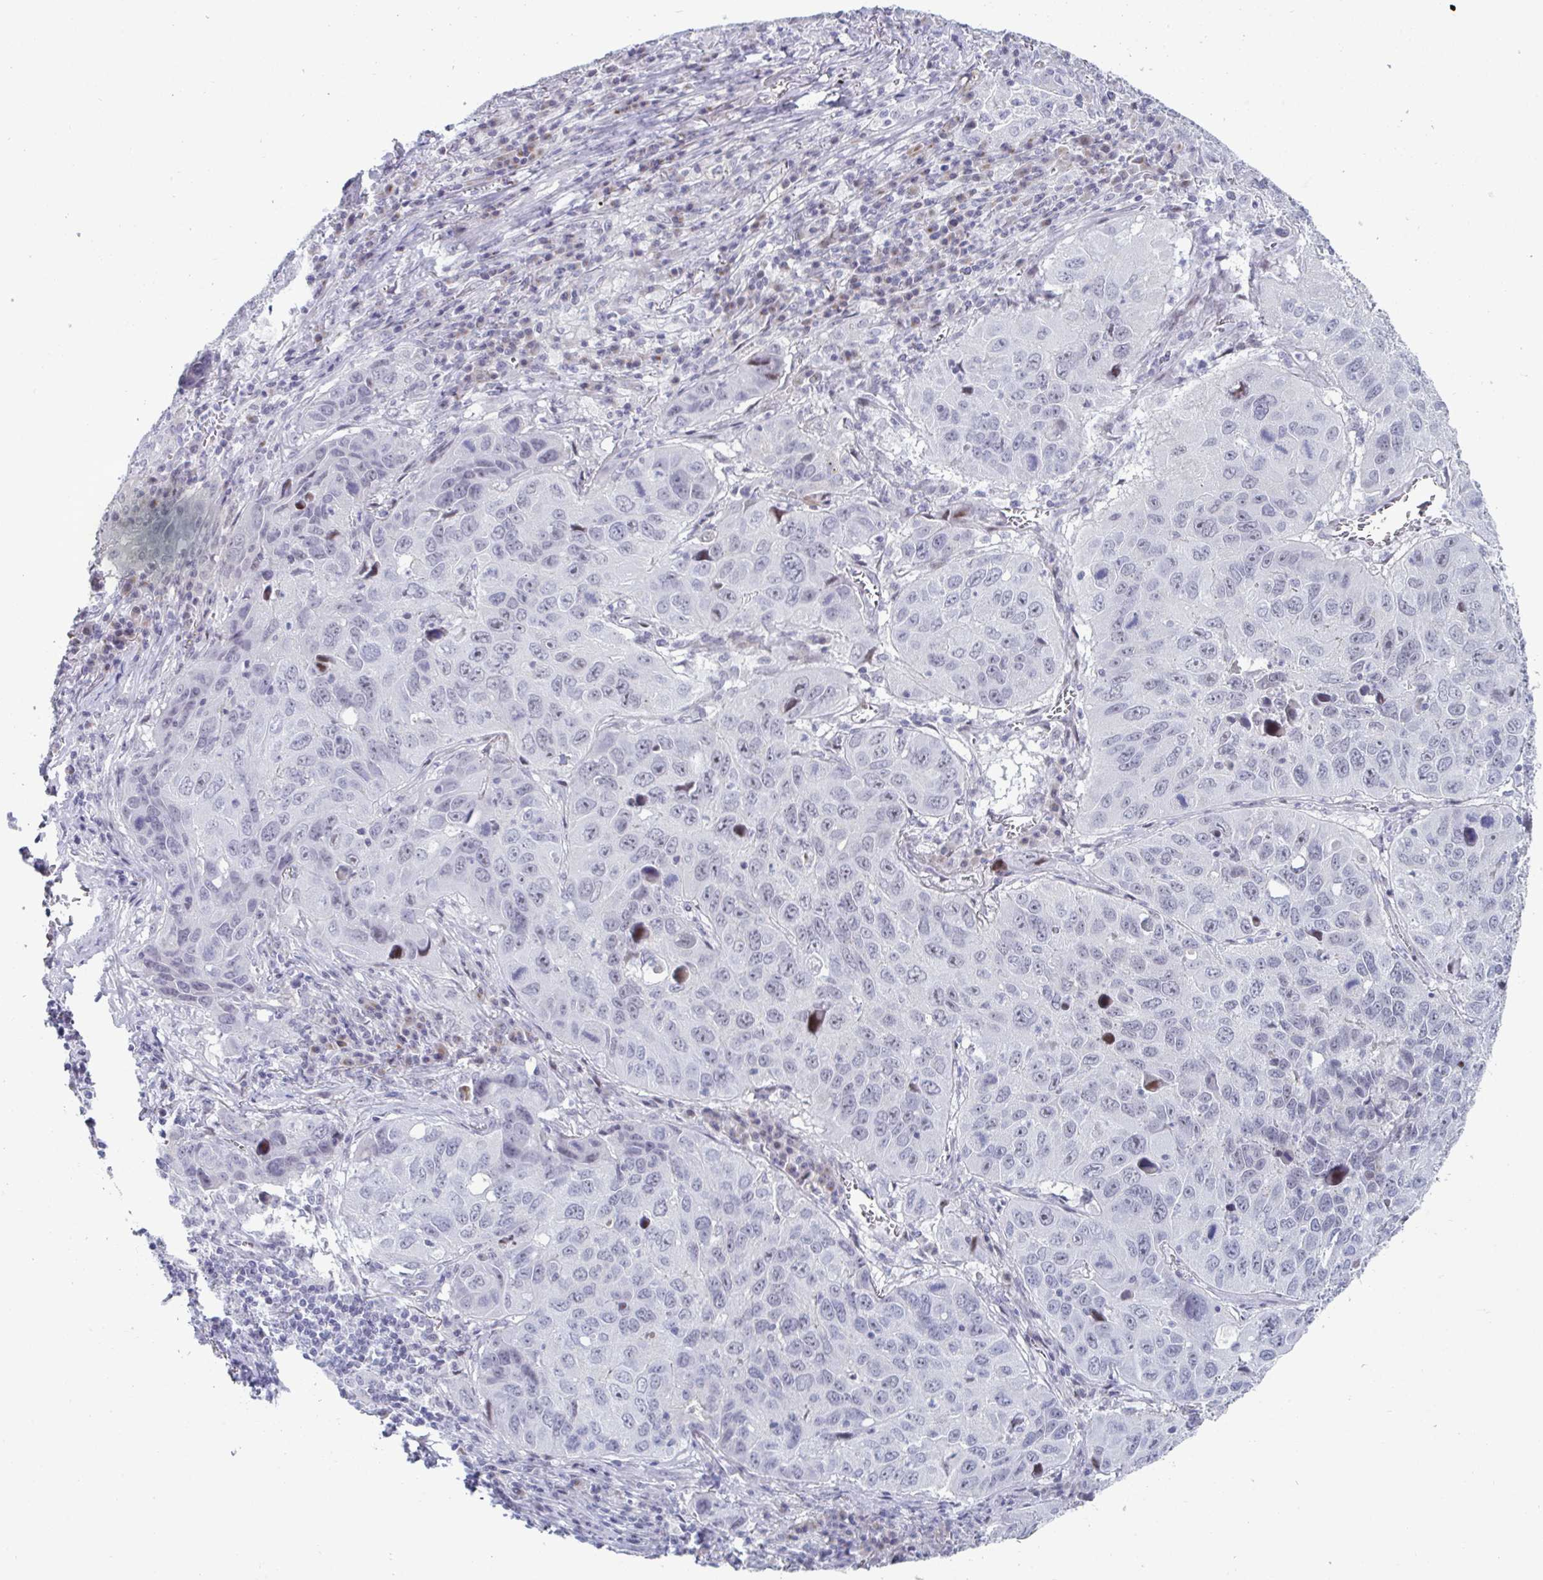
{"staining": {"intensity": "negative", "quantity": "none", "location": "none"}, "tissue": "lung cancer", "cell_type": "Tumor cells", "image_type": "cancer", "snomed": [{"axis": "morphology", "description": "Squamous cell carcinoma, NOS"}, {"axis": "topography", "description": "Lung"}], "caption": "IHC of human squamous cell carcinoma (lung) reveals no expression in tumor cells.", "gene": "VSIG10L", "patient": {"sex": "female", "age": 61}}